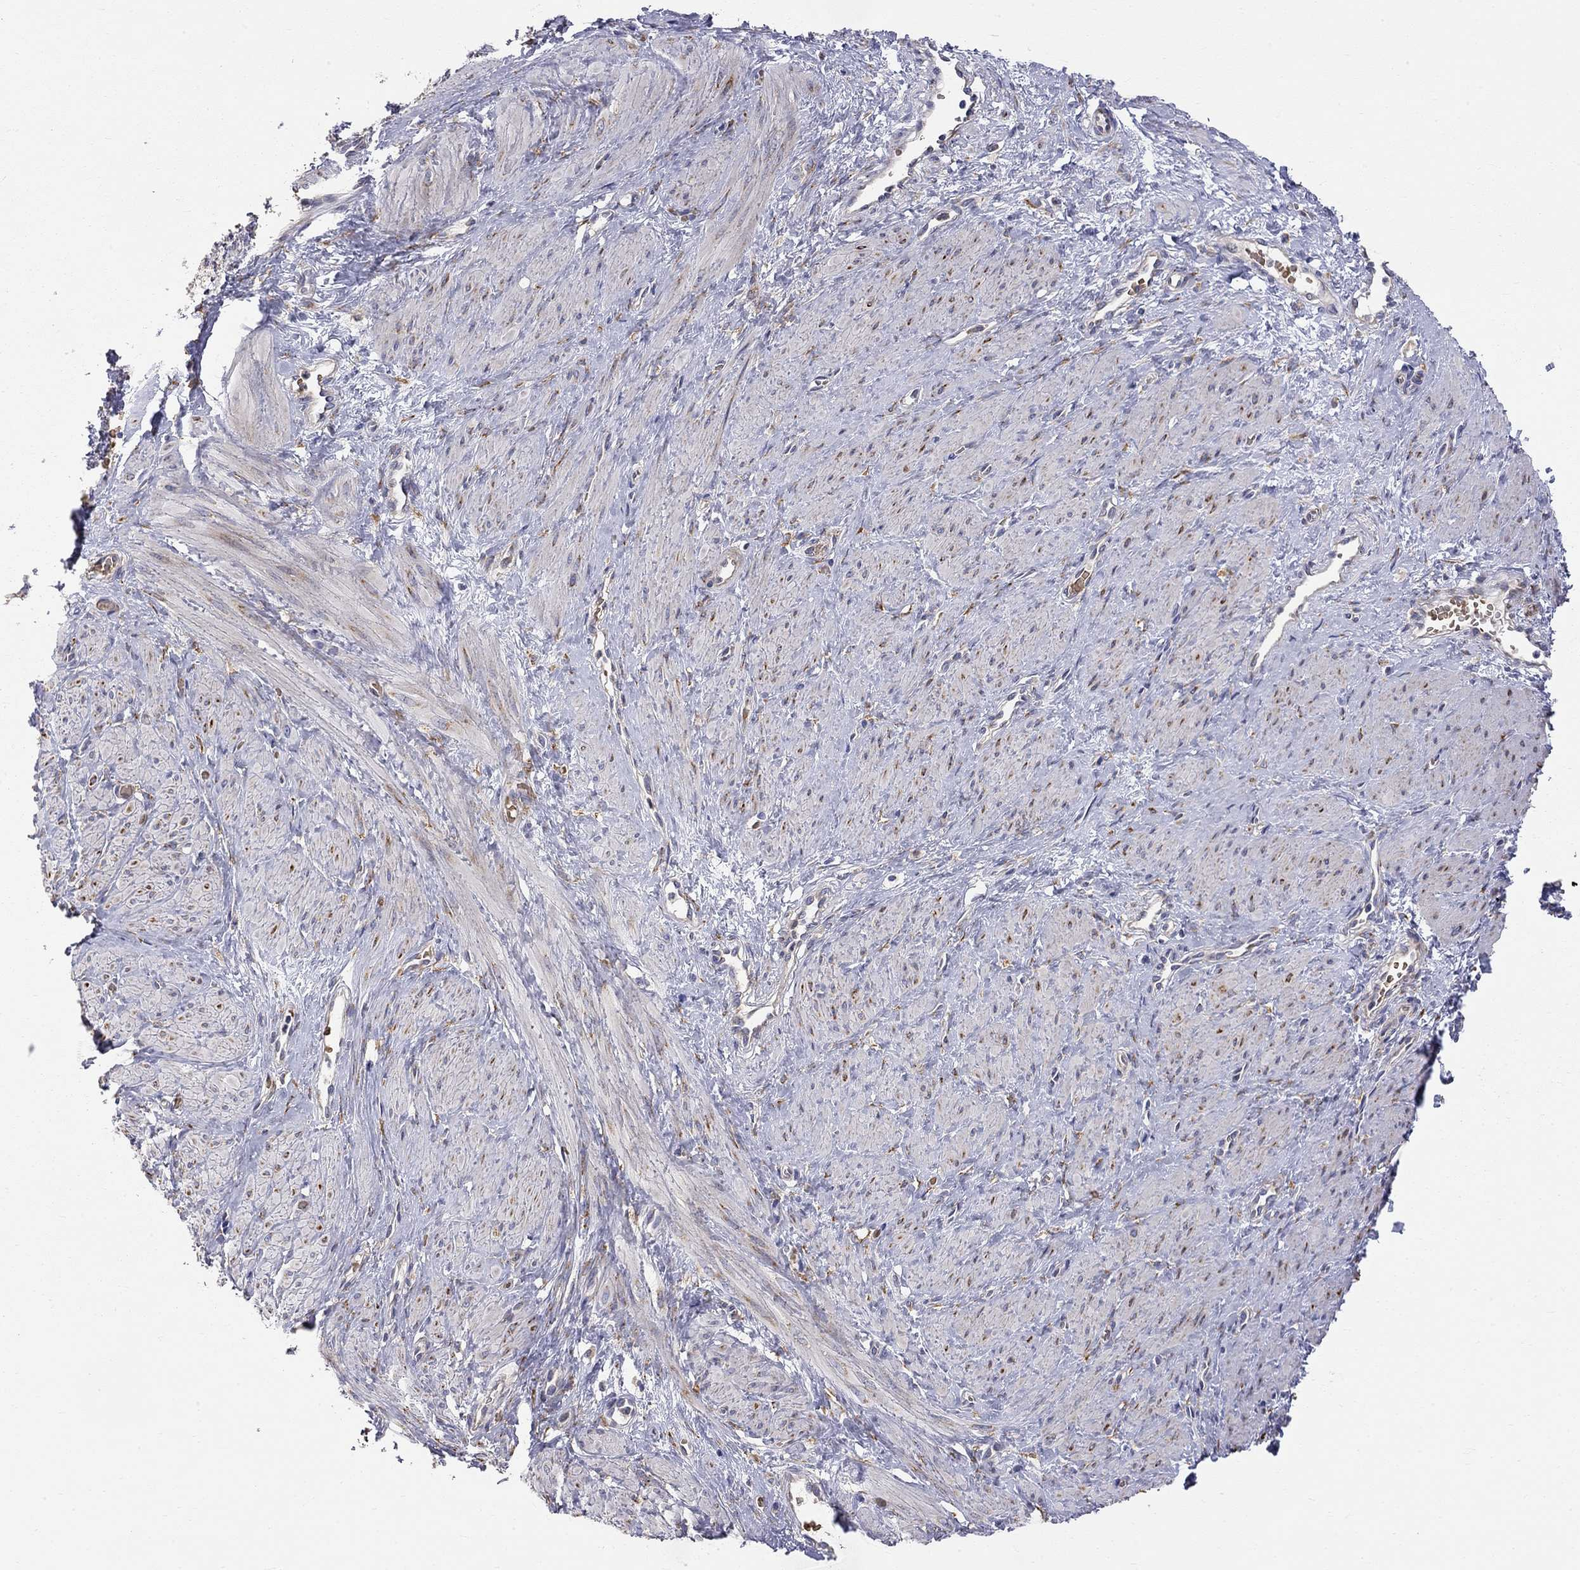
{"staining": {"intensity": "negative", "quantity": "none", "location": "none"}, "tissue": "smooth muscle", "cell_type": "Smooth muscle cells", "image_type": "normal", "snomed": [{"axis": "morphology", "description": "Normal tissue, NOS"}, {"axis": "topography", "description": "Smooth muscle"}, {"axis": "topography", "description": "Uterus"}], "caption": "Smooth muscle was stained to show a protein in brown. There is no significant expression in smooth muscle cells. Nuclei are stained in blue.", "gene": "CASTOR1", "patient": {"sex": "female", "age": 39}}